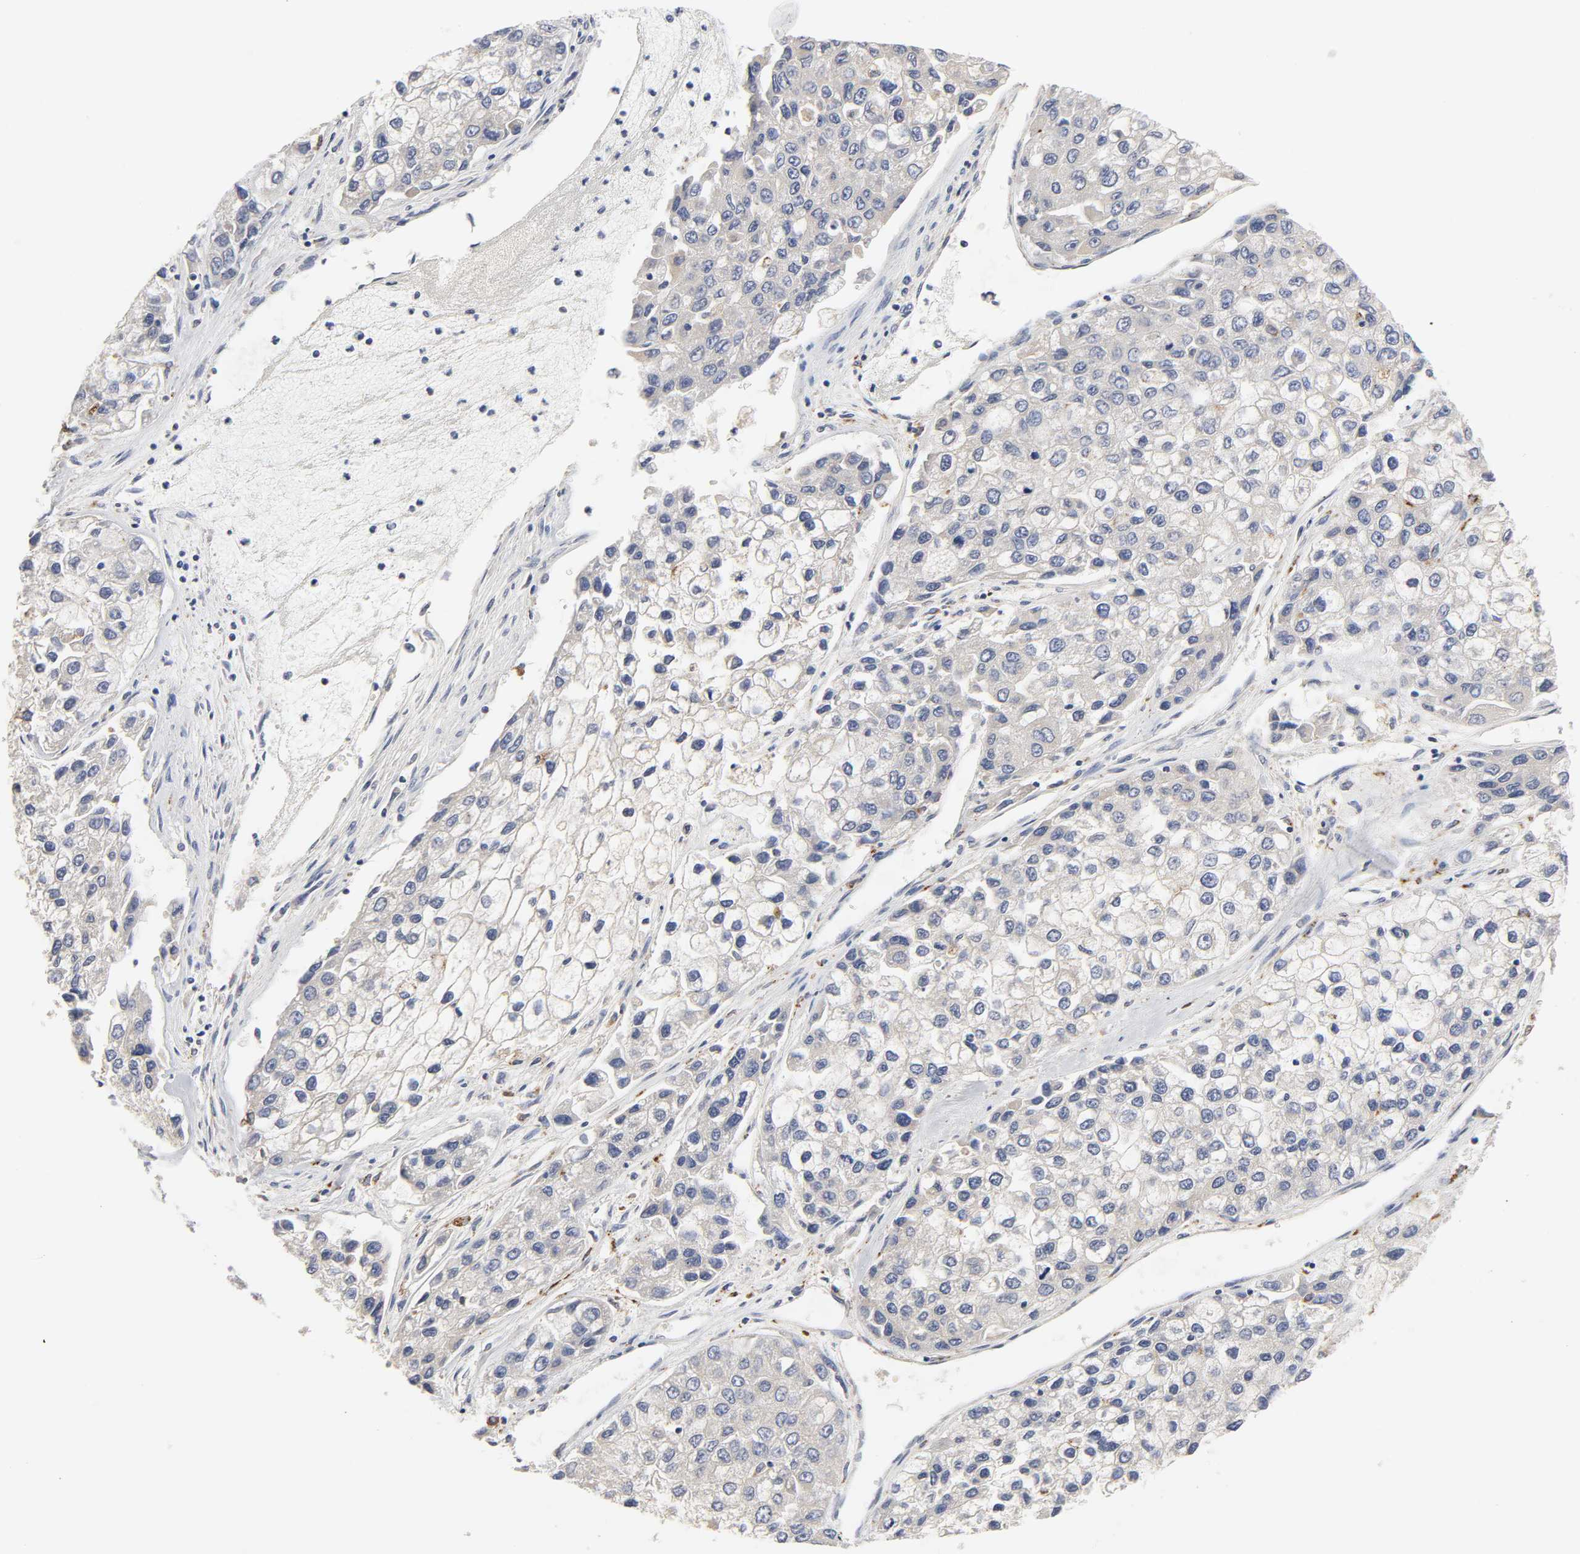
{"staining": {"intensity": "negative", "quantity": "none", "location": "none"}, "tissue": "liver cancer", "cell_type": "Tumor cells", "image_type": "cancer", "snomed": [{"axis": "morphology", "description": "Carcinoma, Hepatocellular, NOS"}, {"axis": "topography", "description": "Liver"}], "caption": "High magnification brightfield microscopy of liver hepatocellular carcinoma stained with DAB (brown) and counterstained with hematoxylin (blue): tumor cells show no significant staining.", "gene": "C17orf75", "patient": {"sex": "female", "age": 66}}